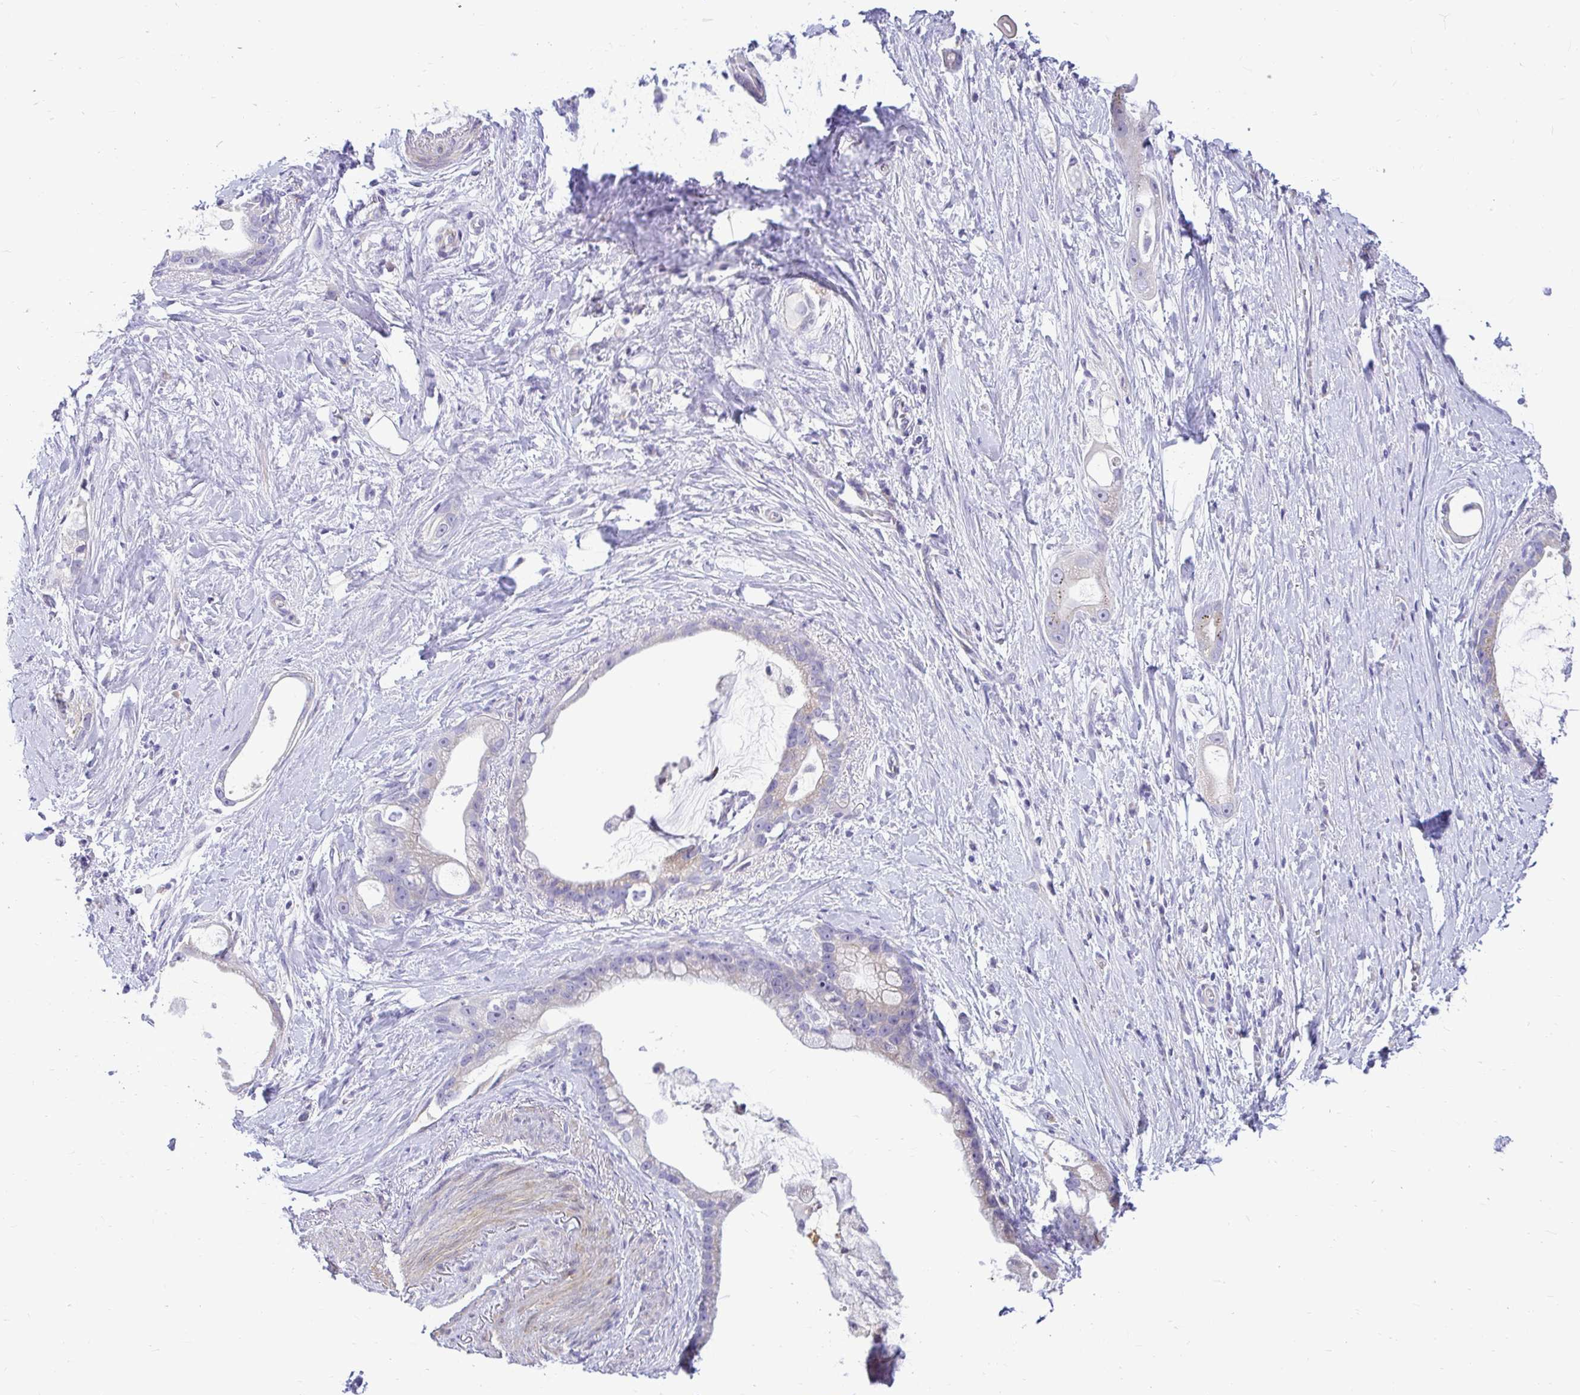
{"staining": {"intensity": "negative", "quantity": "none", "location": "none"}, "tissue": "stomach cancer", "cell_type": "Tumor cells", "image_type": "cancer", "snomed": [{"axis": "morphology", "description": "Adenocarcinoma, NOS"}, {"axis": "topography", "description": "Stomach"}], "caption": "High magnification brightfield microscopy of stomach cancer (adenocarcinoma) stained with DAB (3,3'-diaminobenzidine) (brown) and counterstained with hematoxylin (blue): tumor cells show no significant expression.", "gene": "PKN3", "patient": {"sex": "male", "age": 55}}